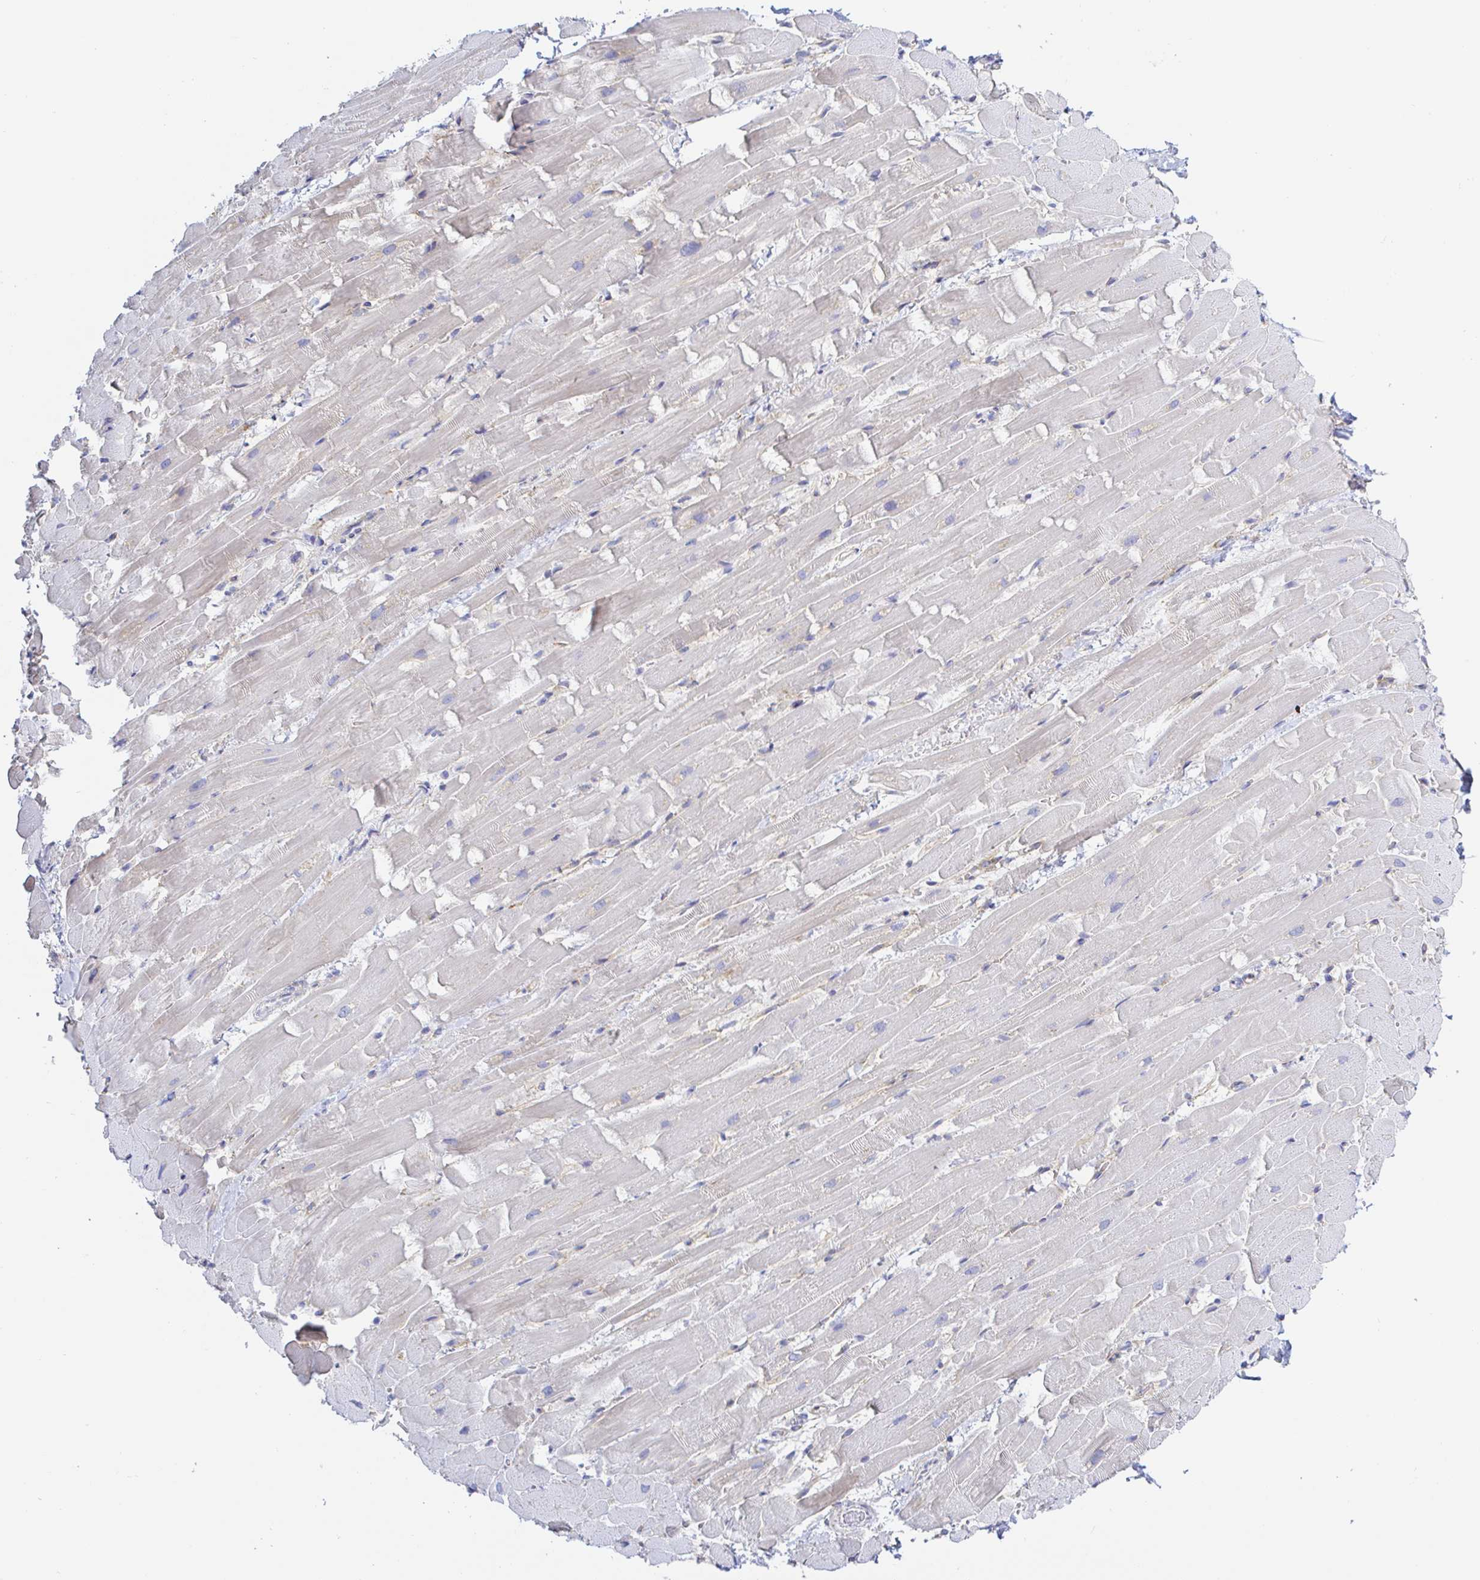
{"staining": {"intensity": "weak", "quantity": "<25%", "location": "cytoplasmic/membranous"}, "tissue": "heart muscle", "cell_type": "Cardiomyocytes", "image_type": "normal", "snomed": [{"axis": "morphology", "description": "Normal tissue, NOS"}, {"axis": "topography", "description": "Heart"}], "caption": "Immunohistochemical staining of unremarkable human heart muscle reveals no significant positivity in cardiomyocytes.", "gene": "ARL4D", "patient": {"sex": "male", "age": 37}}